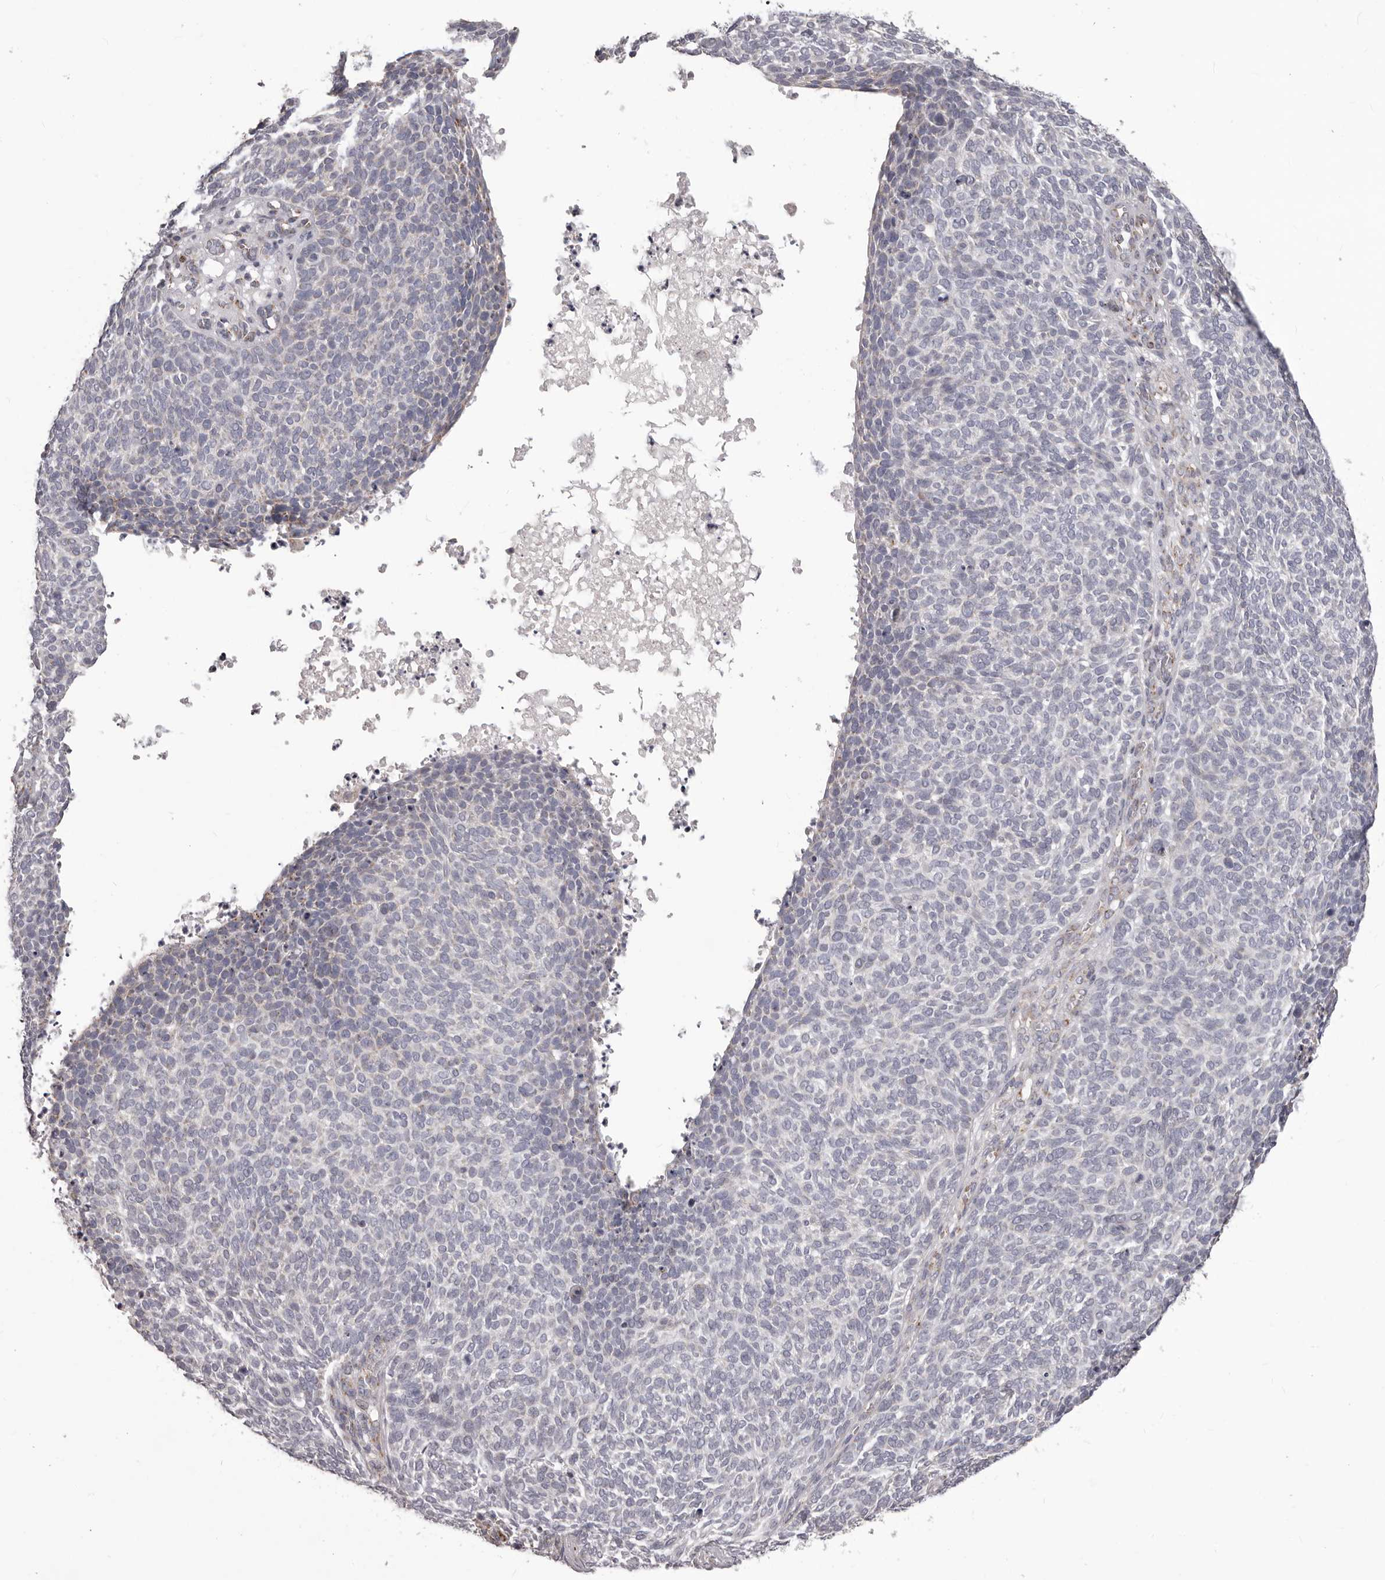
{"staining": {"intensity": "negative", "quantity": "none", "location": "none"}, "tissue": "skin cancer", "cell_type": "Tumor cells", "image_type": "cancer", "snomed": [{"axis": "morphology", "description": "Squamous cell carcinoma, NOS"}, {"axis": "topography", "description": "Skin"}], "caption": "This is a histopathology image of immunohistochemistry staining of squamous cell carcinoma (skin), which shows no expression in tumor cells.", "gene": "PRMT2", "patient": {"sex": "female", "age": 90}}